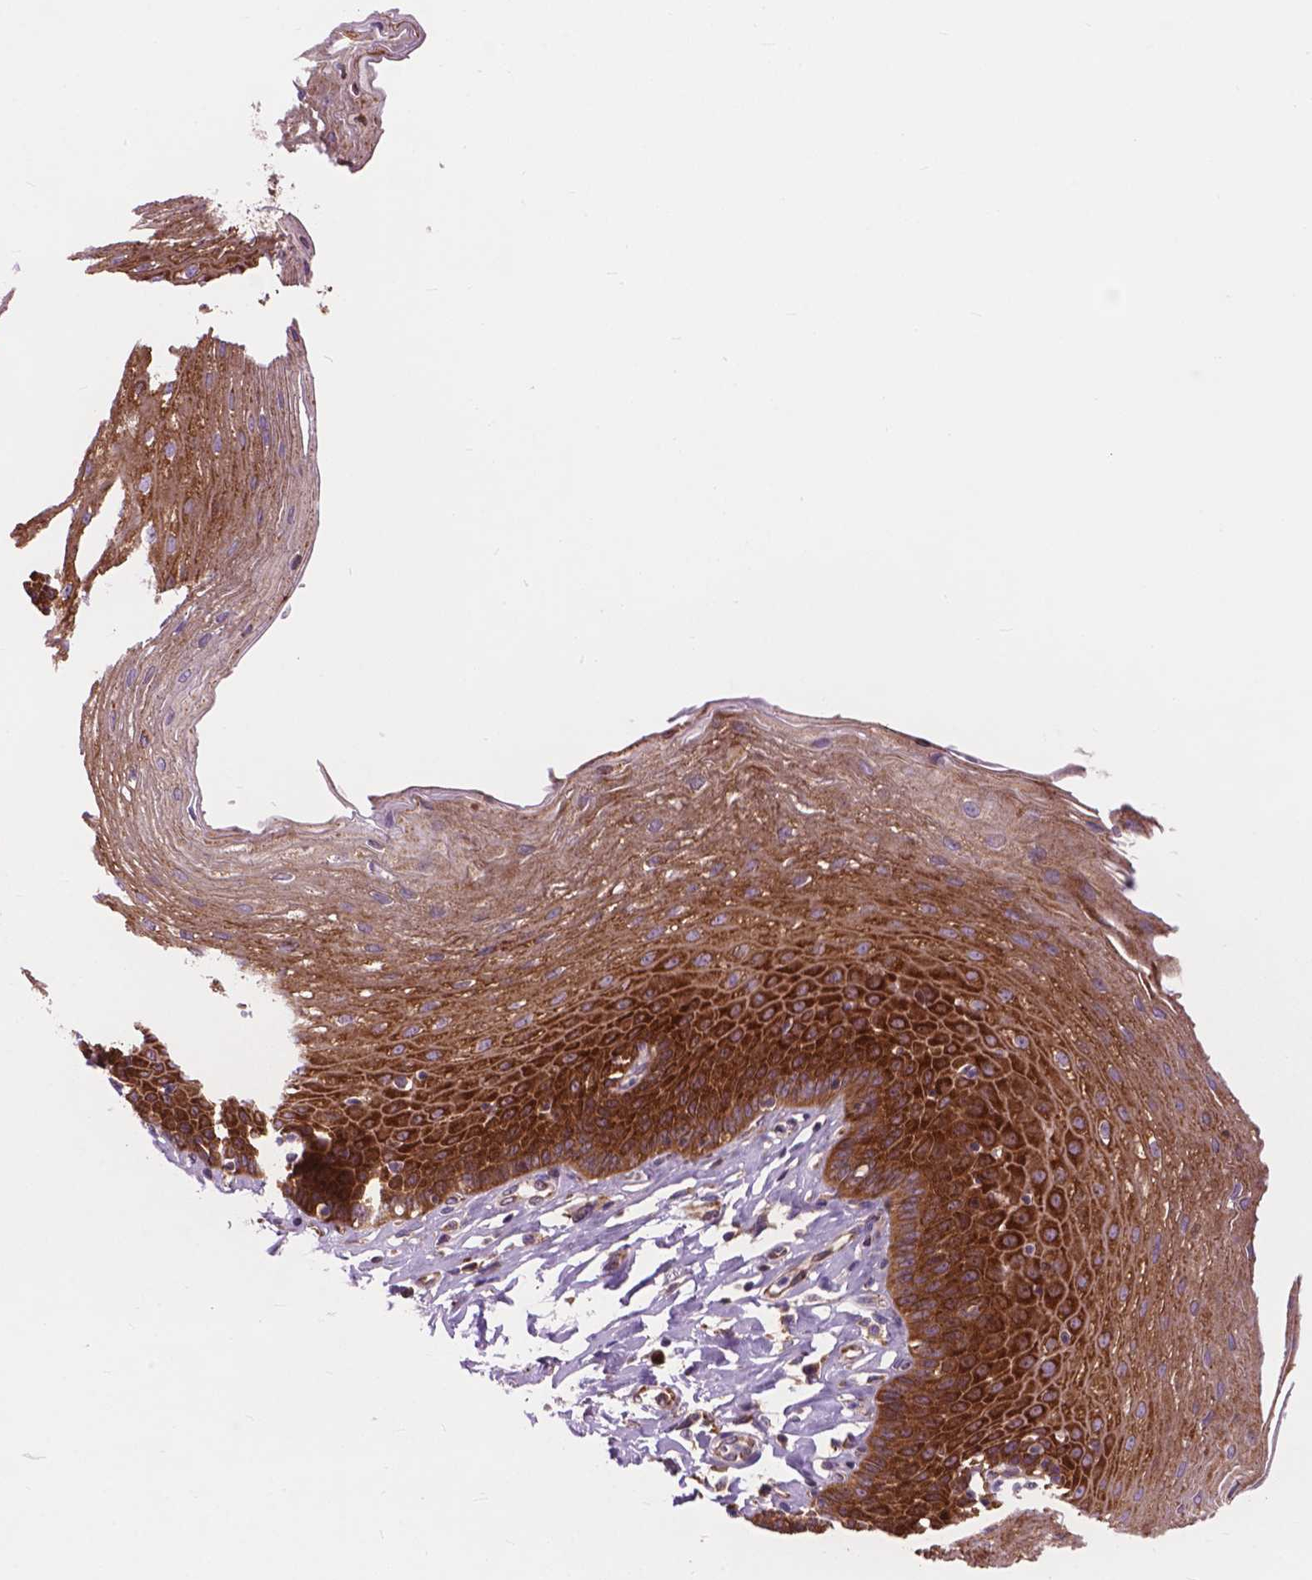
{"staining": {"intensity": "strong", "quantity": ">75%", "location": "cytoplasmic/membranous"}, "tissue": "esophagus", "cell_type": "Squamous epithelial cells", "image_type": "normal", "snomed": [{"axis": "morphology", "description": "Normal tissue, NOS"}, {"axis": "topography", "description": "Esophagus"}], "caption": "Esophagus stained with DAB immunohistochemistry (IHC) exhibits high levels of strong cytoplasmic/membranous expression in about >75% of squamous epithelial cells.", "gene": "RPL37A", "patient": {"sex": "female", "age": 81}}